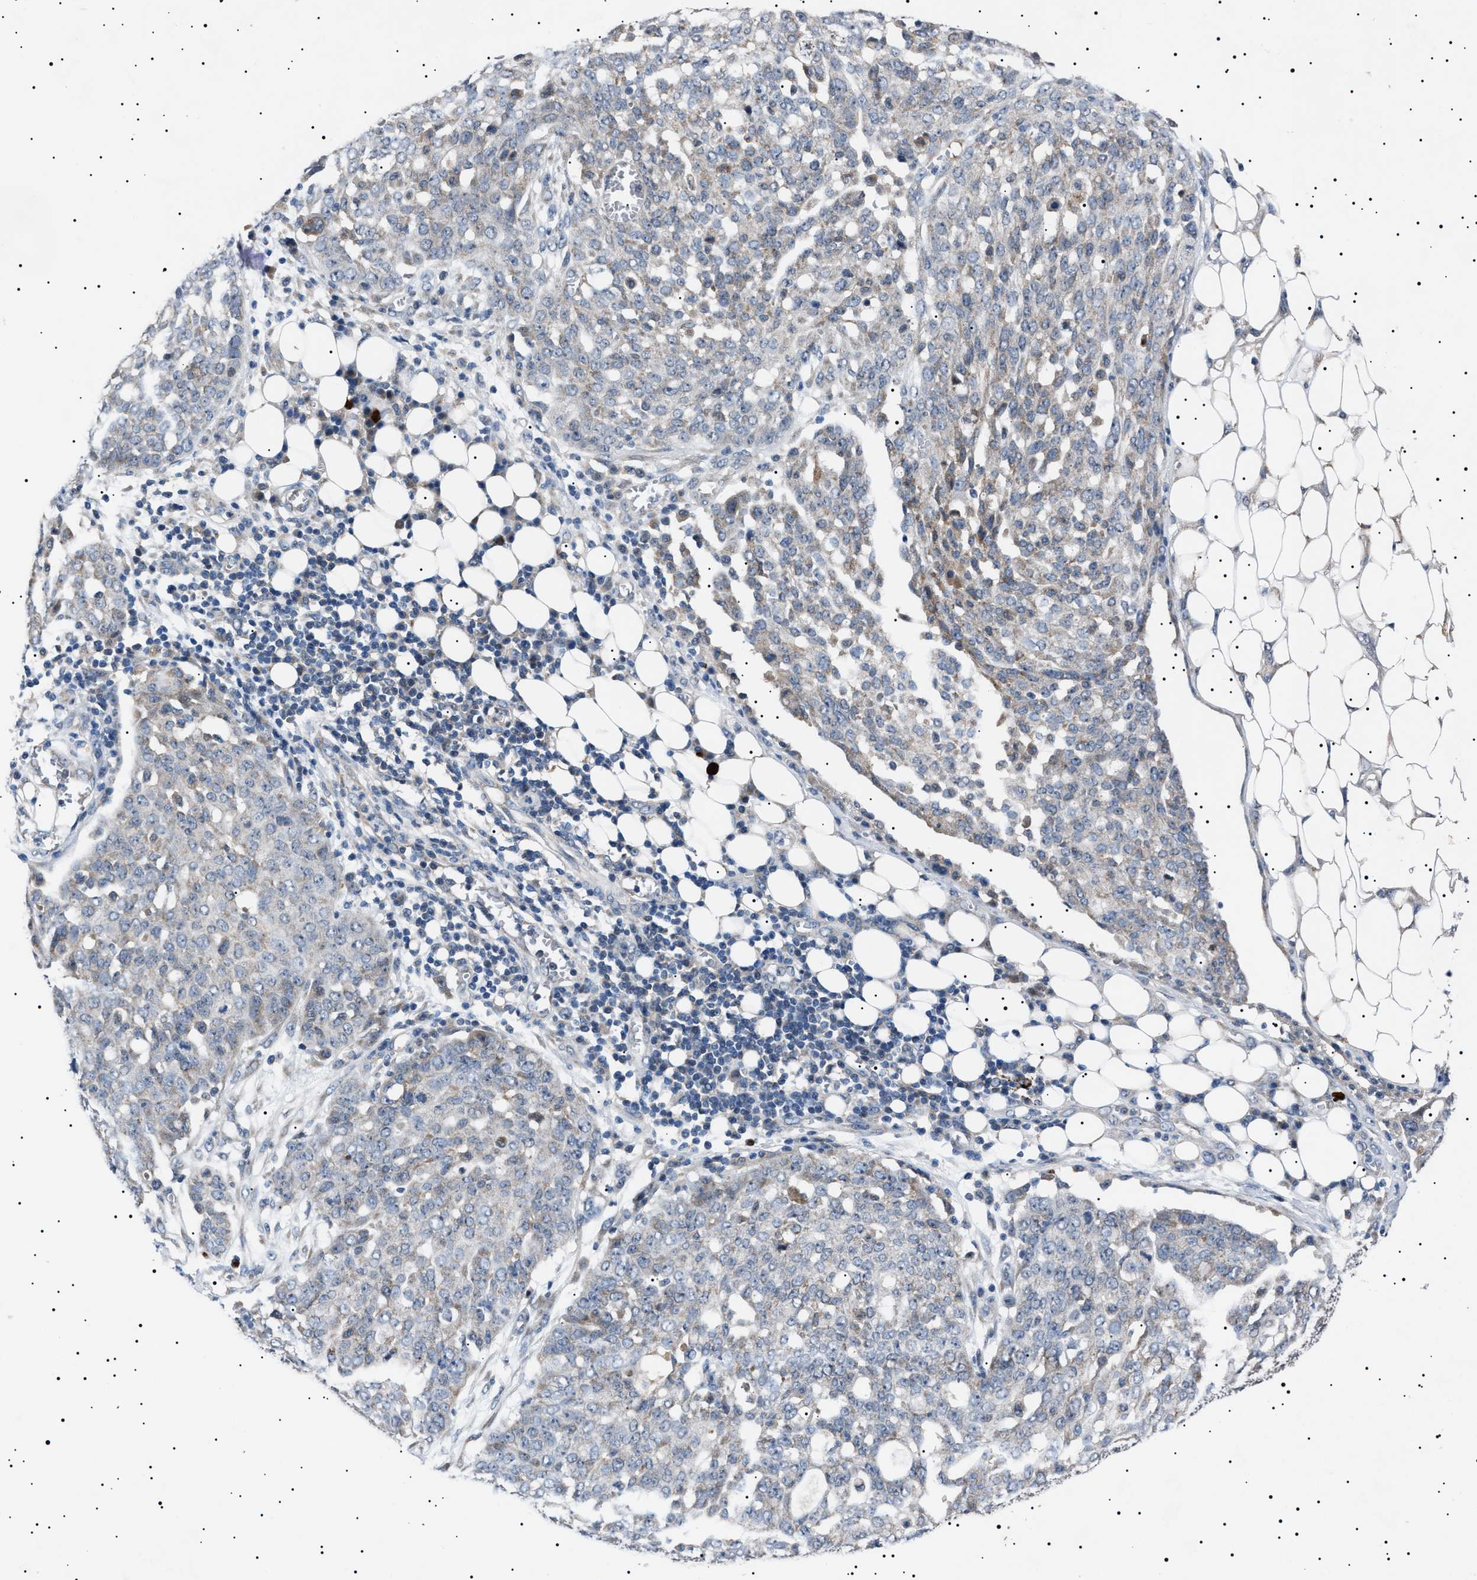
{"staining": {"intensity": "weak", "quantity": "<25%", "location": "cytoplasmic/membranous"}, "tissue": "ovarian cancer", "cell_type": "Tumor cells", "image_type": "cancer", "snomed": [{"axis": "morphology", "description": "Cystadenocarcinoma, serous, NOS"}, {"axis": "topography", "description": "Soft tissue"}, {"axis": "topography", "description": "Ovary"}], "caption": "Tumor cells show no significant protein positivity in ovarian cancer.", "gene": "PTRH1", "patient": {"sex": "female", "age": 57}}